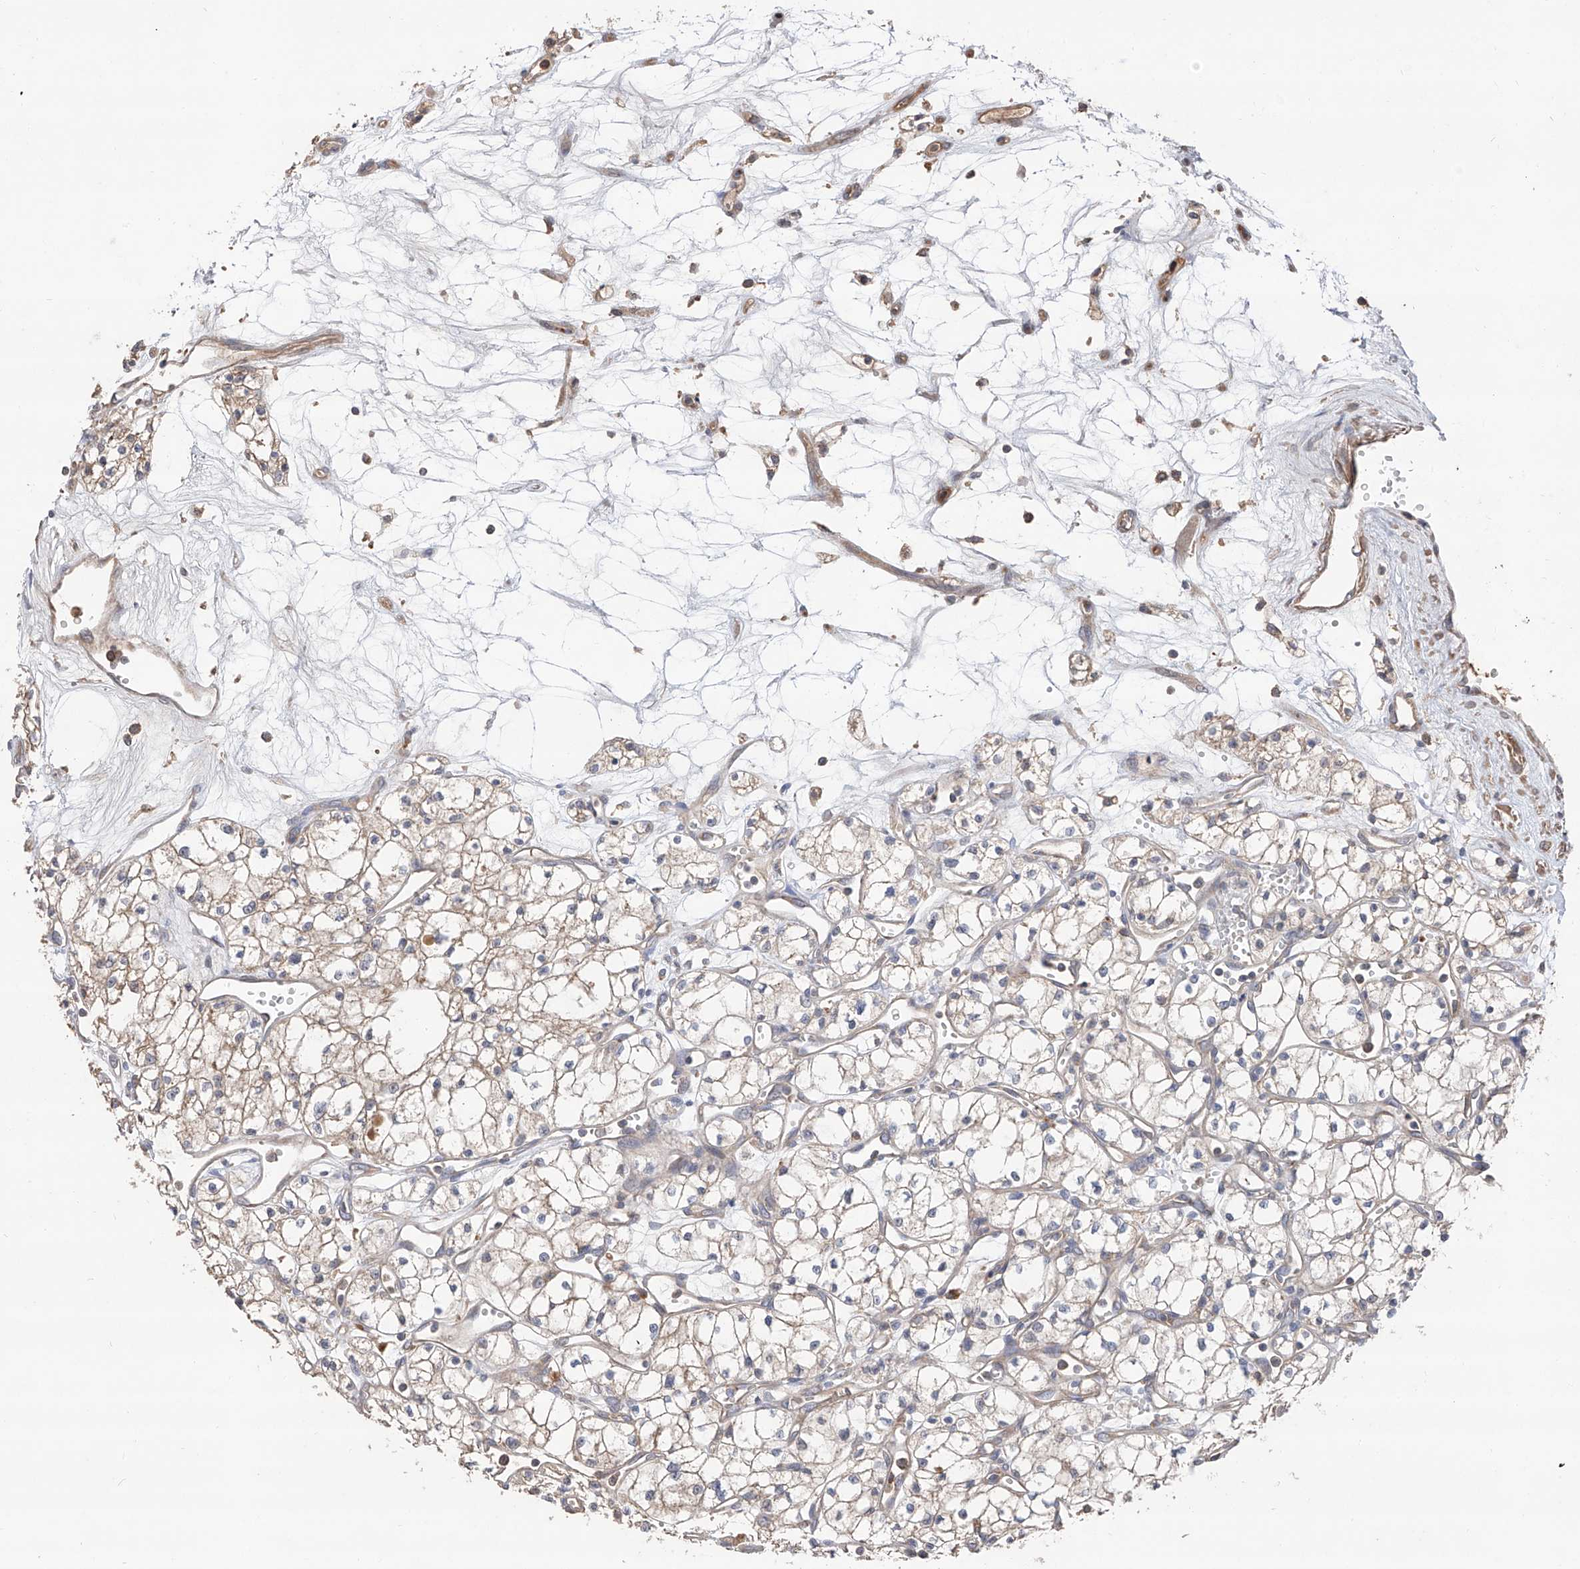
{"staining": {"intensity": "weak", "quantity": ">75%", "location": "cytoplasmic/membranous"}, "tissue": "renal cancer", "cell_type": "Tumor cells", "image_type": "cancer", "snomed": [{"axis": "morphology", "description": "Adenocarcinoma, NOS"}, {"axis": "topography", "description": "Kidney"}], "caption": "Human adenocarcinoma (renal) stained for a protein (brown) exhibits weak cytoplasmic/membranous positive staining in about >75% of tumor cells.", "gene": "EDN1", "patient": {"sex": "male", "age": 59}}